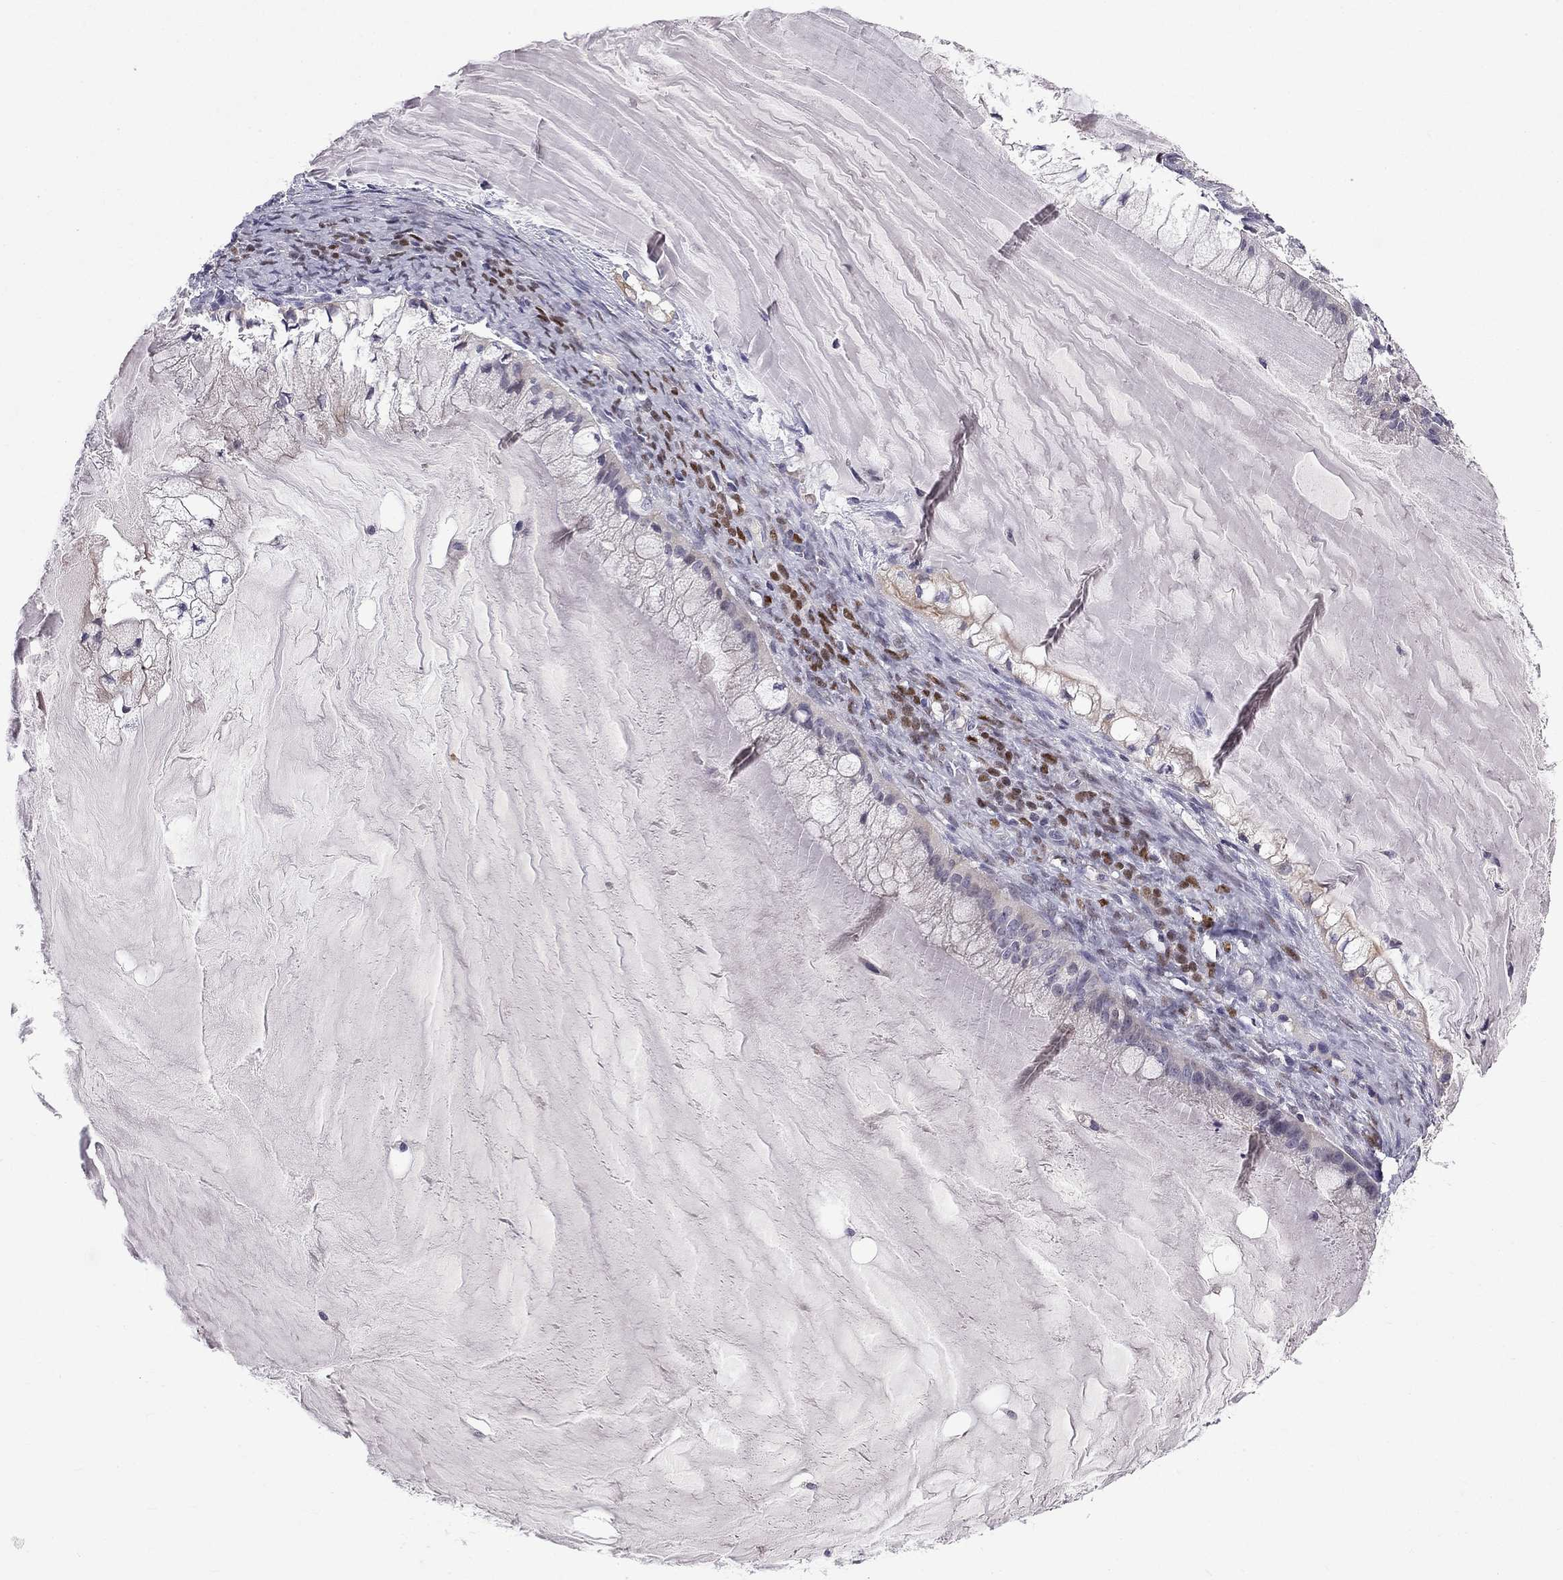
{"staining": {"intensity": "negative", "quantity": "none", "location": "none"}, "tissue": "ovarian cancer", "cell_type": "Tumor cells", "image_type": "cancer", "snomed": [{"axis": "morphology", "description": "Cystadenocarcinoma, mucinous, NOS"}, {"axis": "topography", "description": "Ovary"}], "caption": "Human ovarian cancer (mucinous cystadenocarcinoma) stained for a protein using immunohistochemistry (IHC) reveals no positivity in tumor cells.", "gene": "RTL9", "patient": {"sex": "female", "age": 57}}